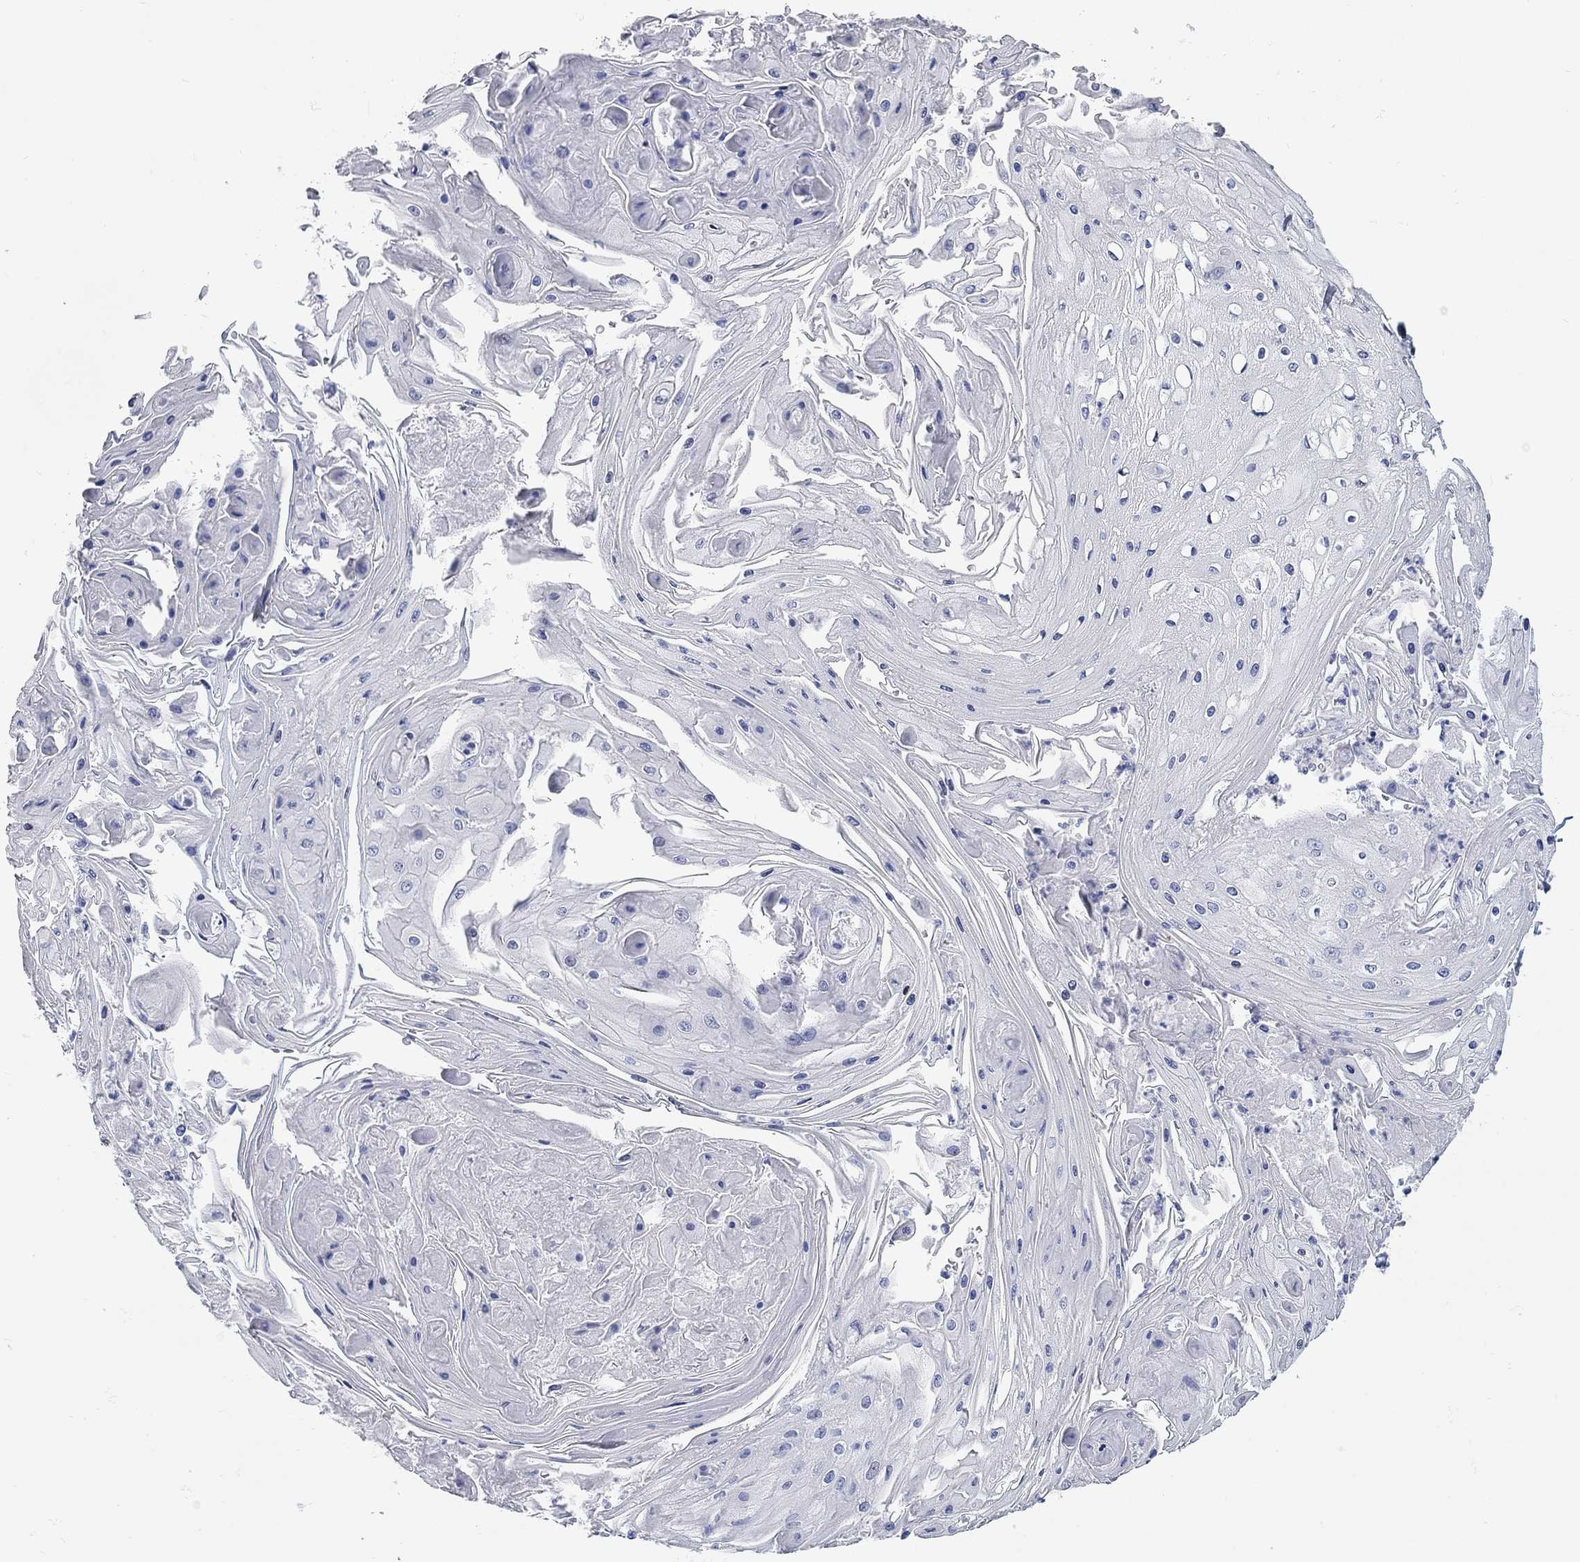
{"staining": {"intensity": "negative", "quantity": "none", "location": "none"}, "tissue": "skin cancer", "cell_type": "Tumor cells", "image_type": "cancer", "snomed": [{"axis": "morphology", "description": "Squamous cell carcinoma, NOS"}, {"axis": "topography", "description": "Skin"}], "caption": "Immunohistochemistry (IHC) image of neoplastic tissue: skin squamous cell carcinoma stained with DAB (3,3'-diaminobenzidine) demonstrates no significant protein positivity in tumor cells.", "gene": "WASF3", "patient": {"sex": "male", "age": 70}}